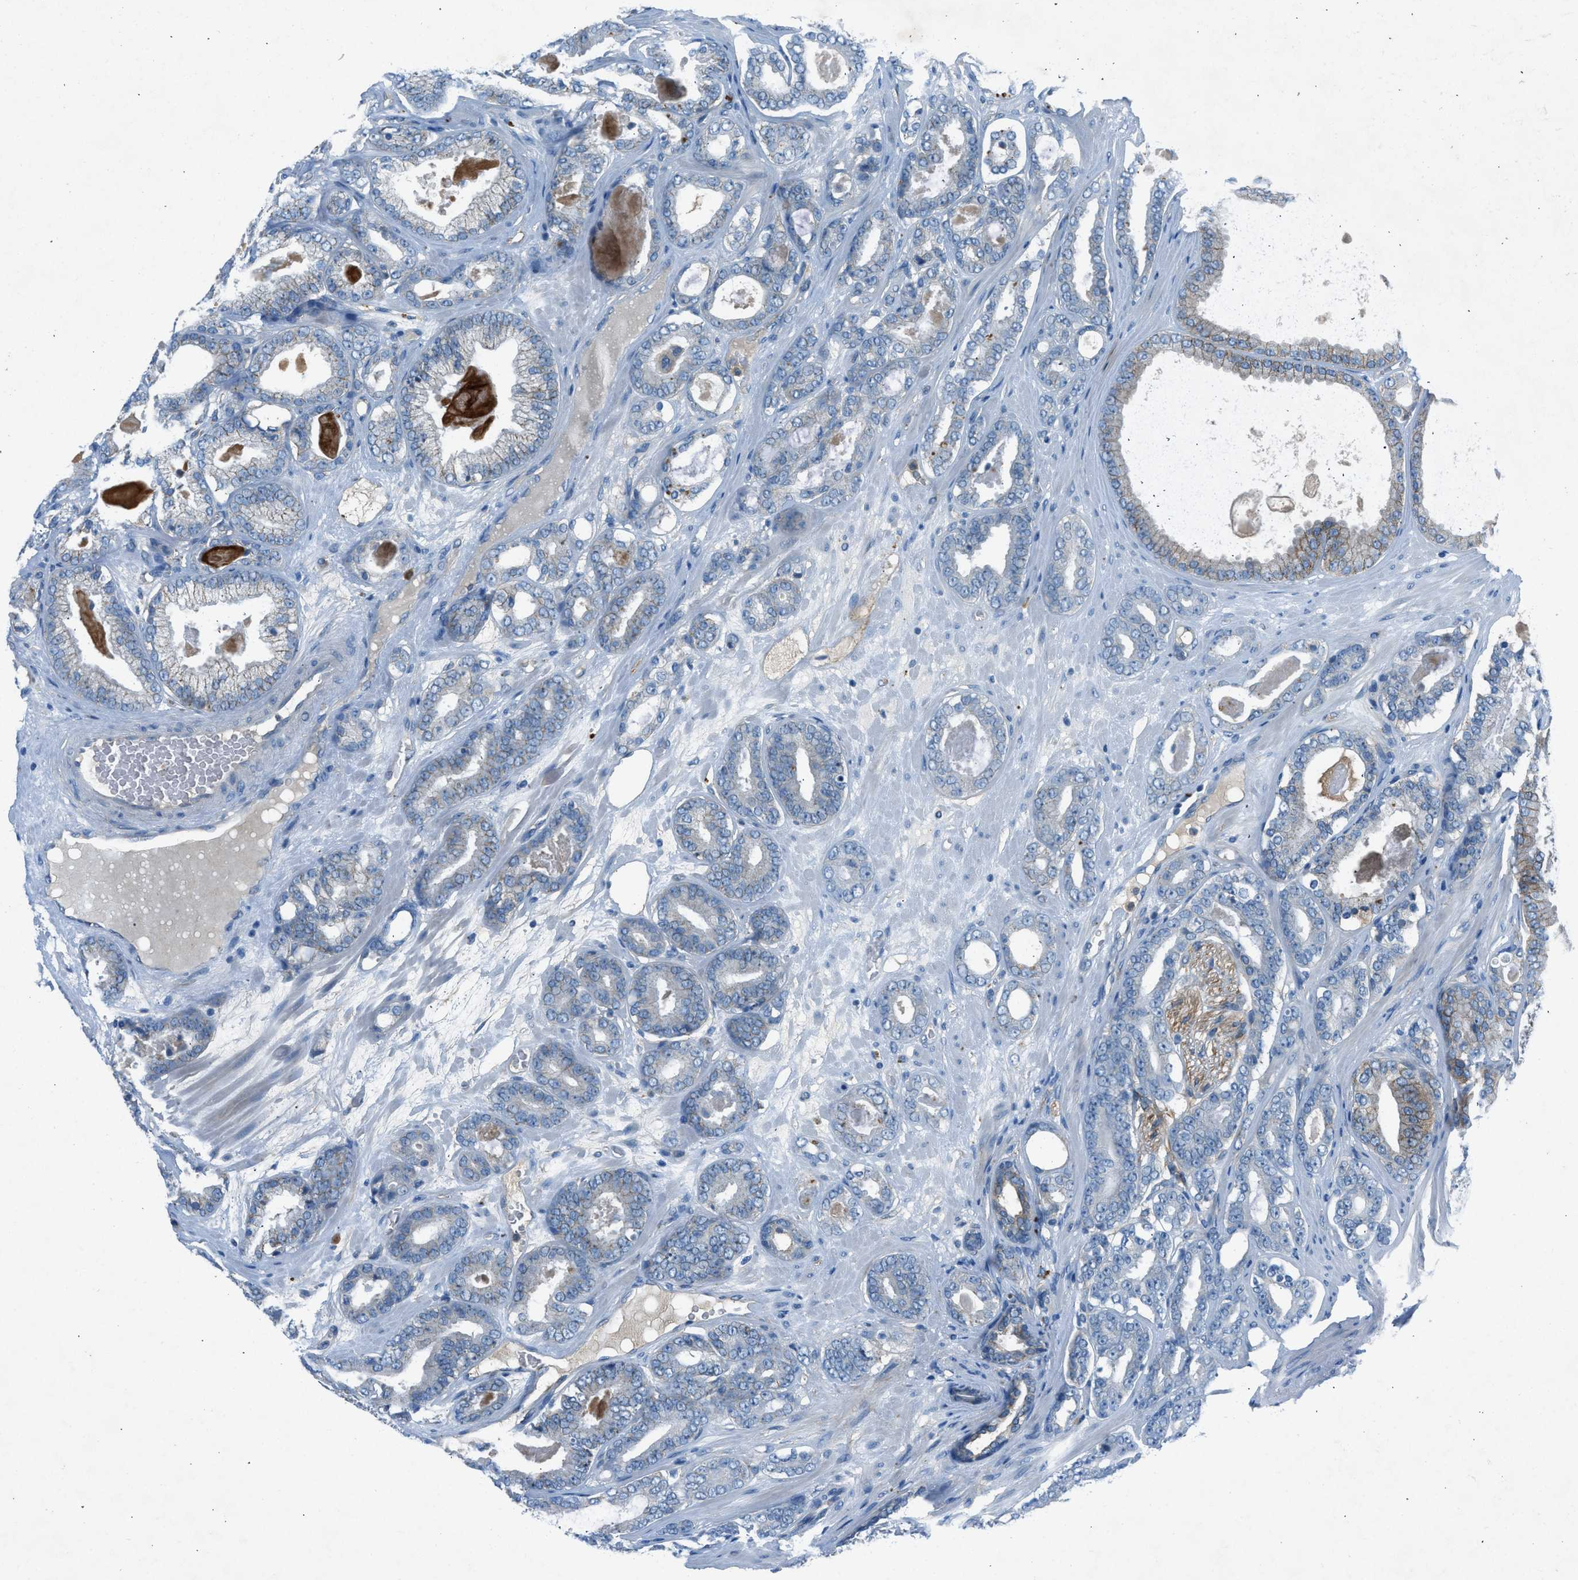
{"staining": {"intensity": "negative", "quantity": "none", "location": "none"}, "tissue": "prostate cancer", "cell_type": "Tumor cells", "image_type": "cancer", "snomed": [{"axis": "morphology", "description": "Adenocarcinoma, High grade"}, {"axis": "topography", "description": "Prostate"}], "caption": "Prostate cancer stained for a protein using IHC exhibits no staining tumor cells.", "gene": "BMP1", "patient": {"sex": "male", "age": 60}}